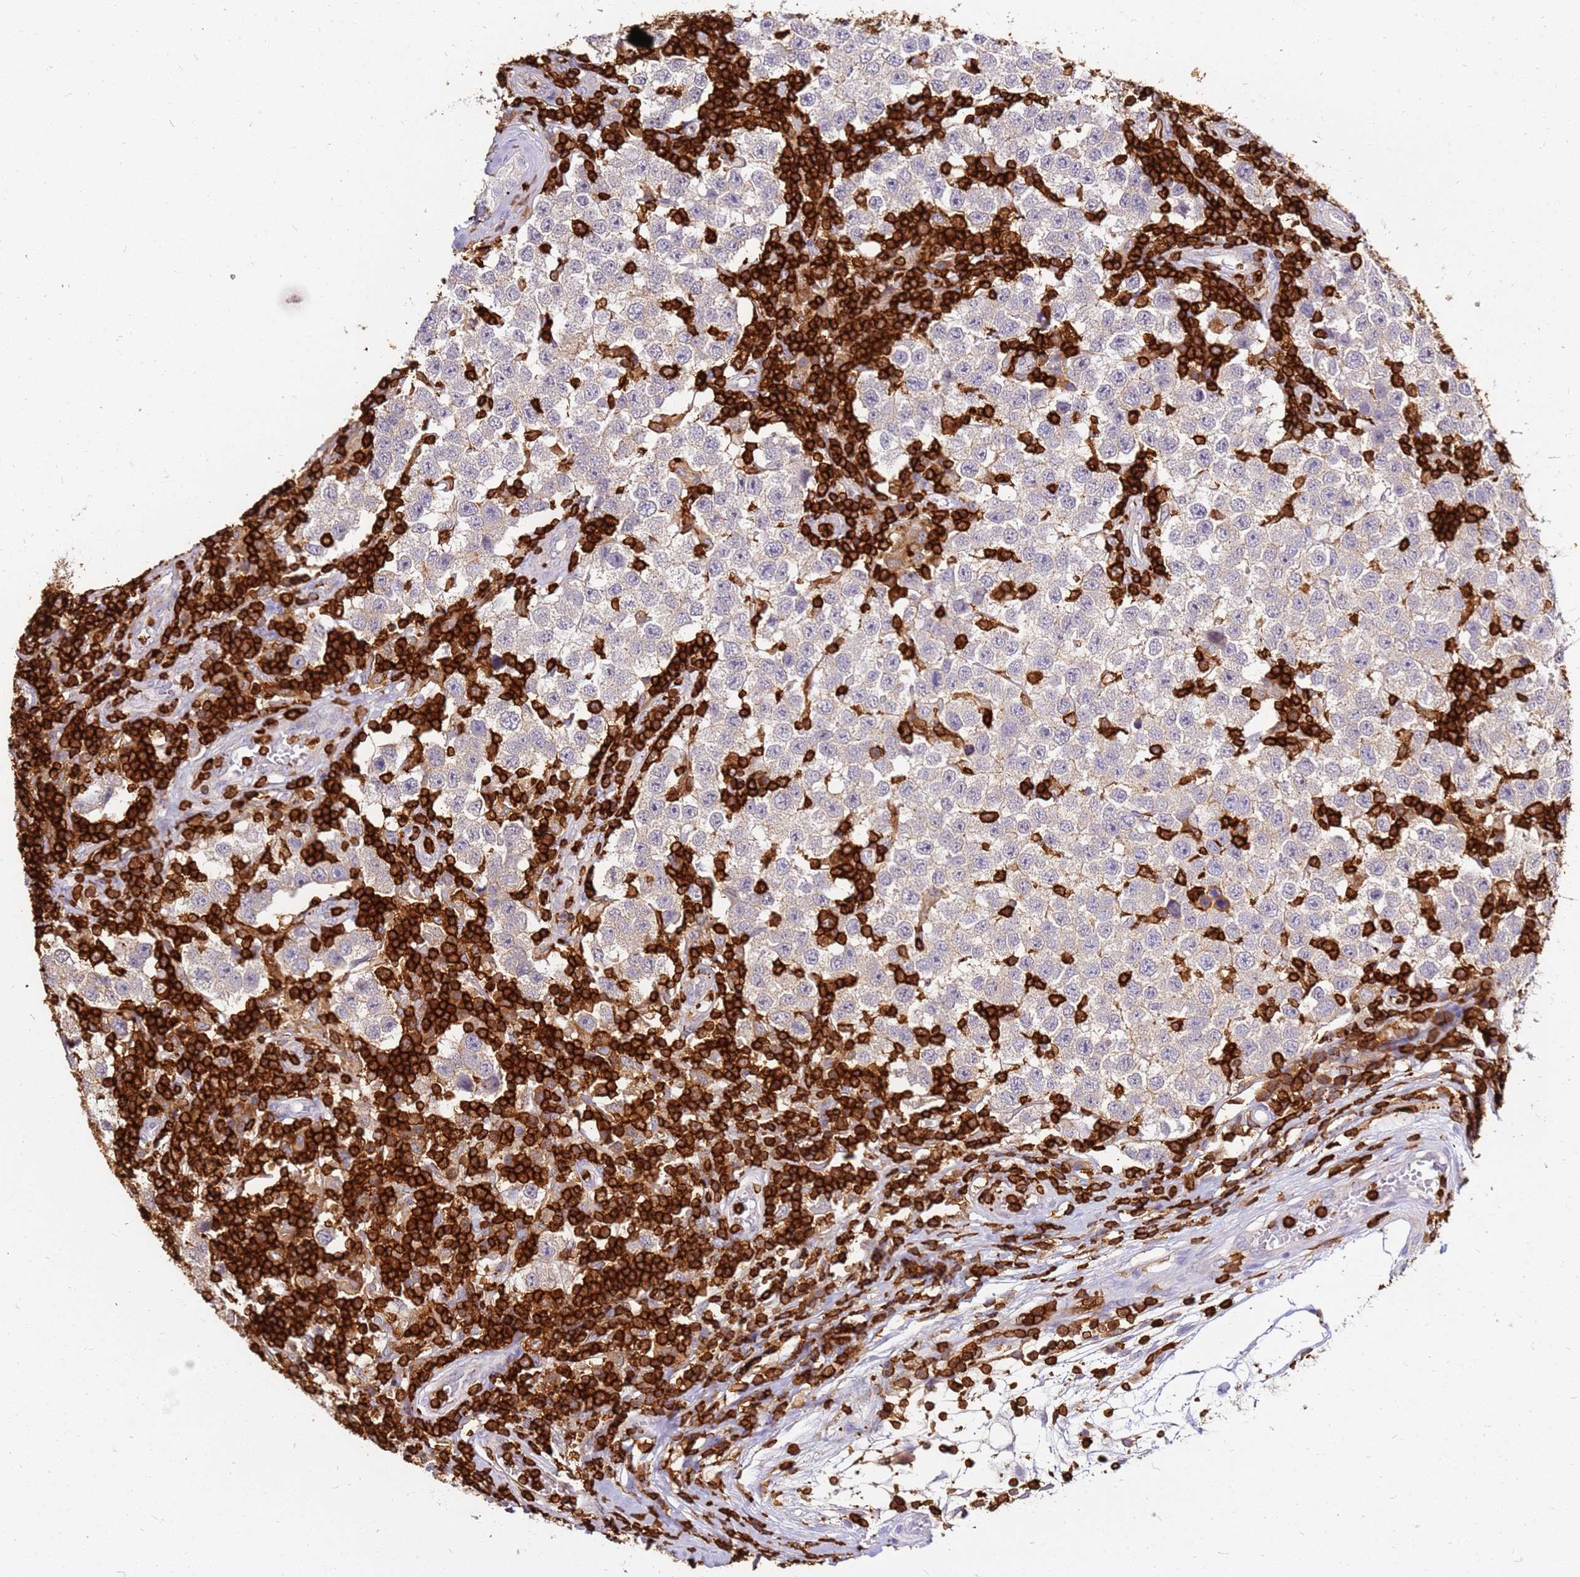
{"staining": {"intensity": "negative", "quantity": "none", "location": "none"}, "tissue": "testis cancer", "cell_type": "Tumor cells", "image_type": "cancer", "snomed": [{"axis": "morphology", "description": "Seminoma, NOS"}, {"axis": "topography", "description": "Testis"}], "caption": "Protein analysis of testis cancer (seminoma) reveals no significant expression in tumor cells.", "gene": "CORO1A", "patient": {"sex": "male", "age": 34}}